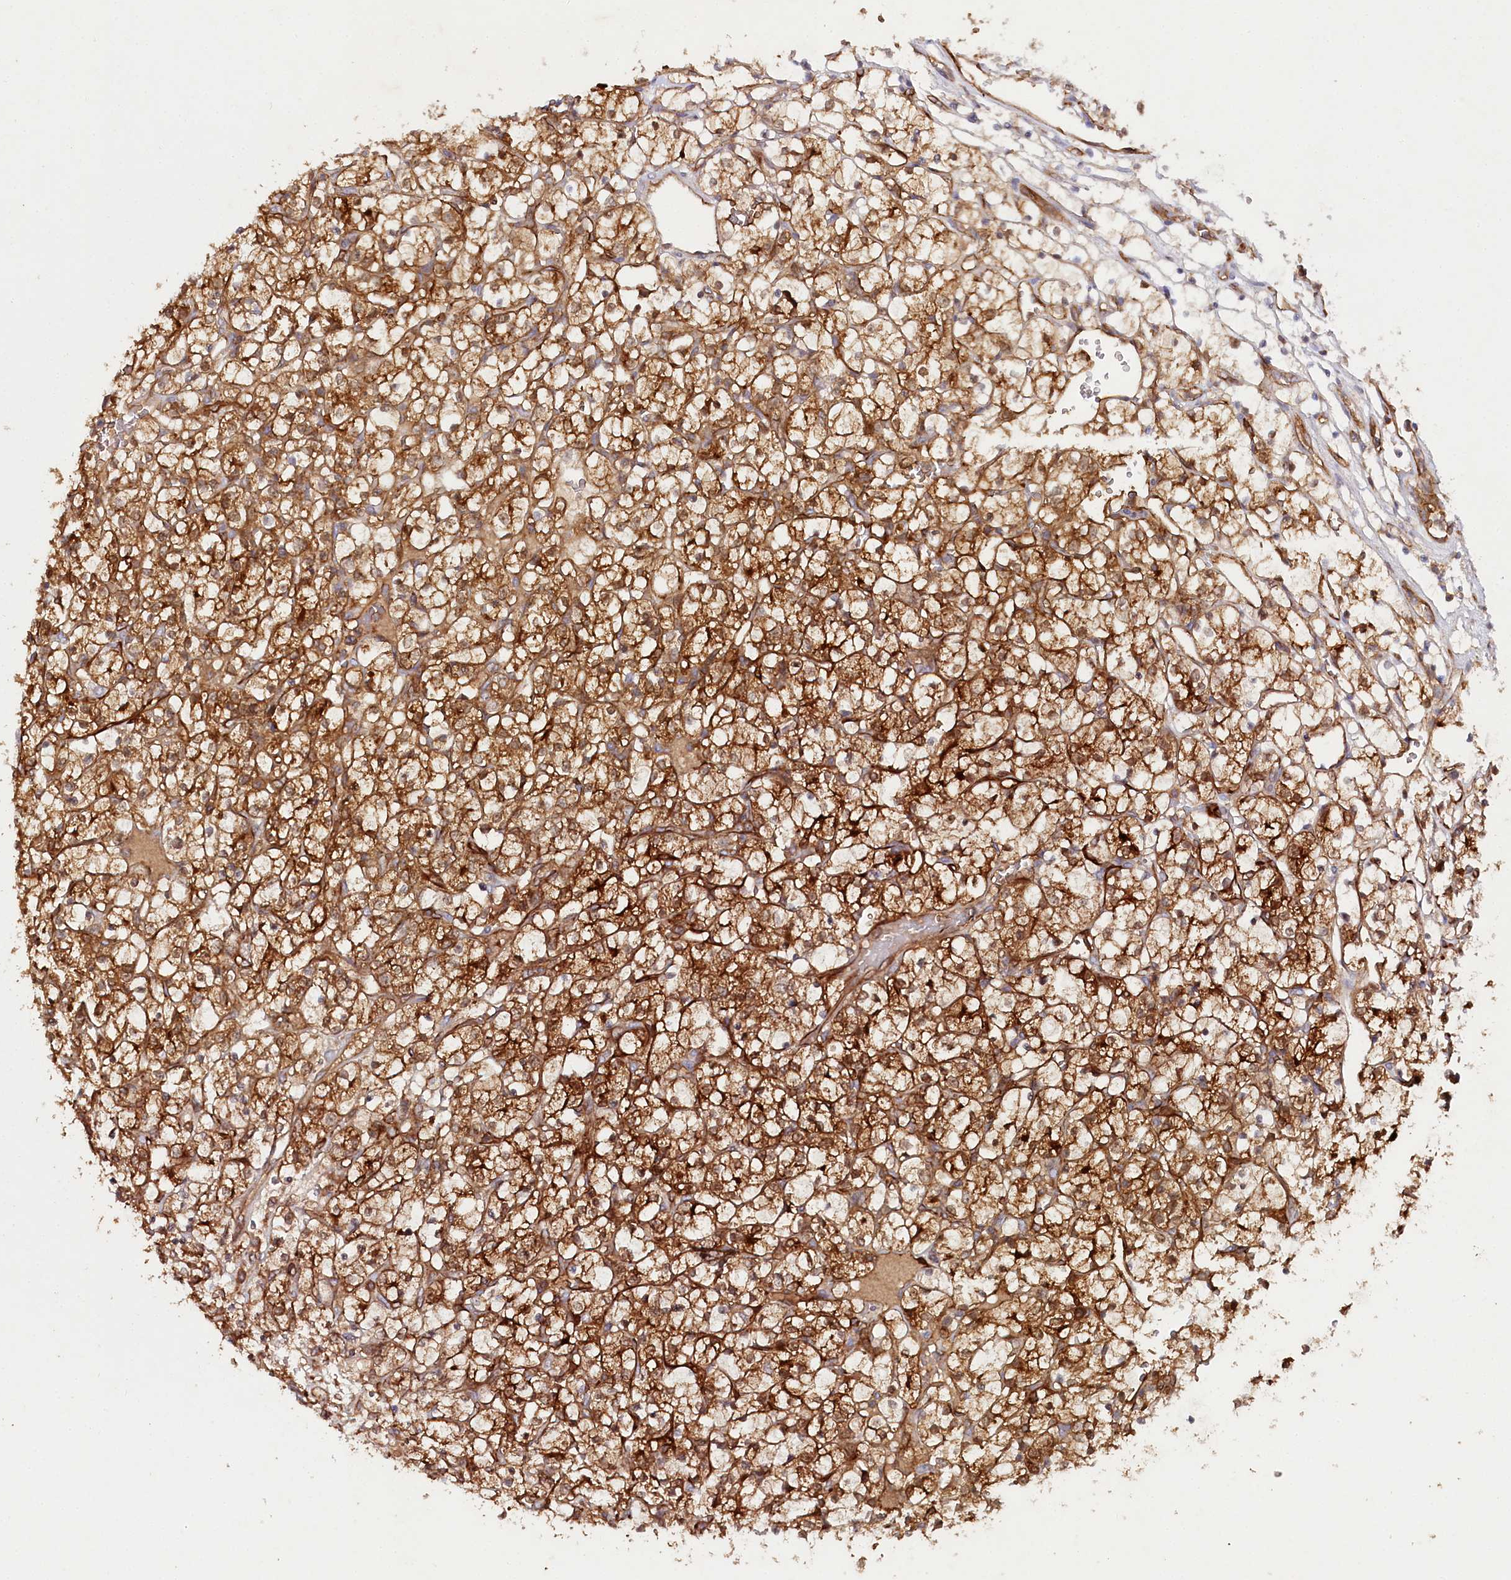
{"staining": {"intensity": "strong", "quantity": ">75%", "location": "cytoplasmic/membranous"}, "tissue": "renal cancer", "cell_type": "Tumor cells", "image_type": "cancer", "snomed": [{"axis": "morphology", "description": "Adenocarcinoma, NOS"}, {"axis": "topography", "description": "Kidney"}], "caption": "The immunohistochemical stain highlights strong cytoplasmic/membranous expression in tumor cells of renal adenocarcinoma tissue. (Brightfield microscopy of DAB IHC at high magnification).", "gene": "RBP5", "patient": {"sex": "female", "age": 69}}